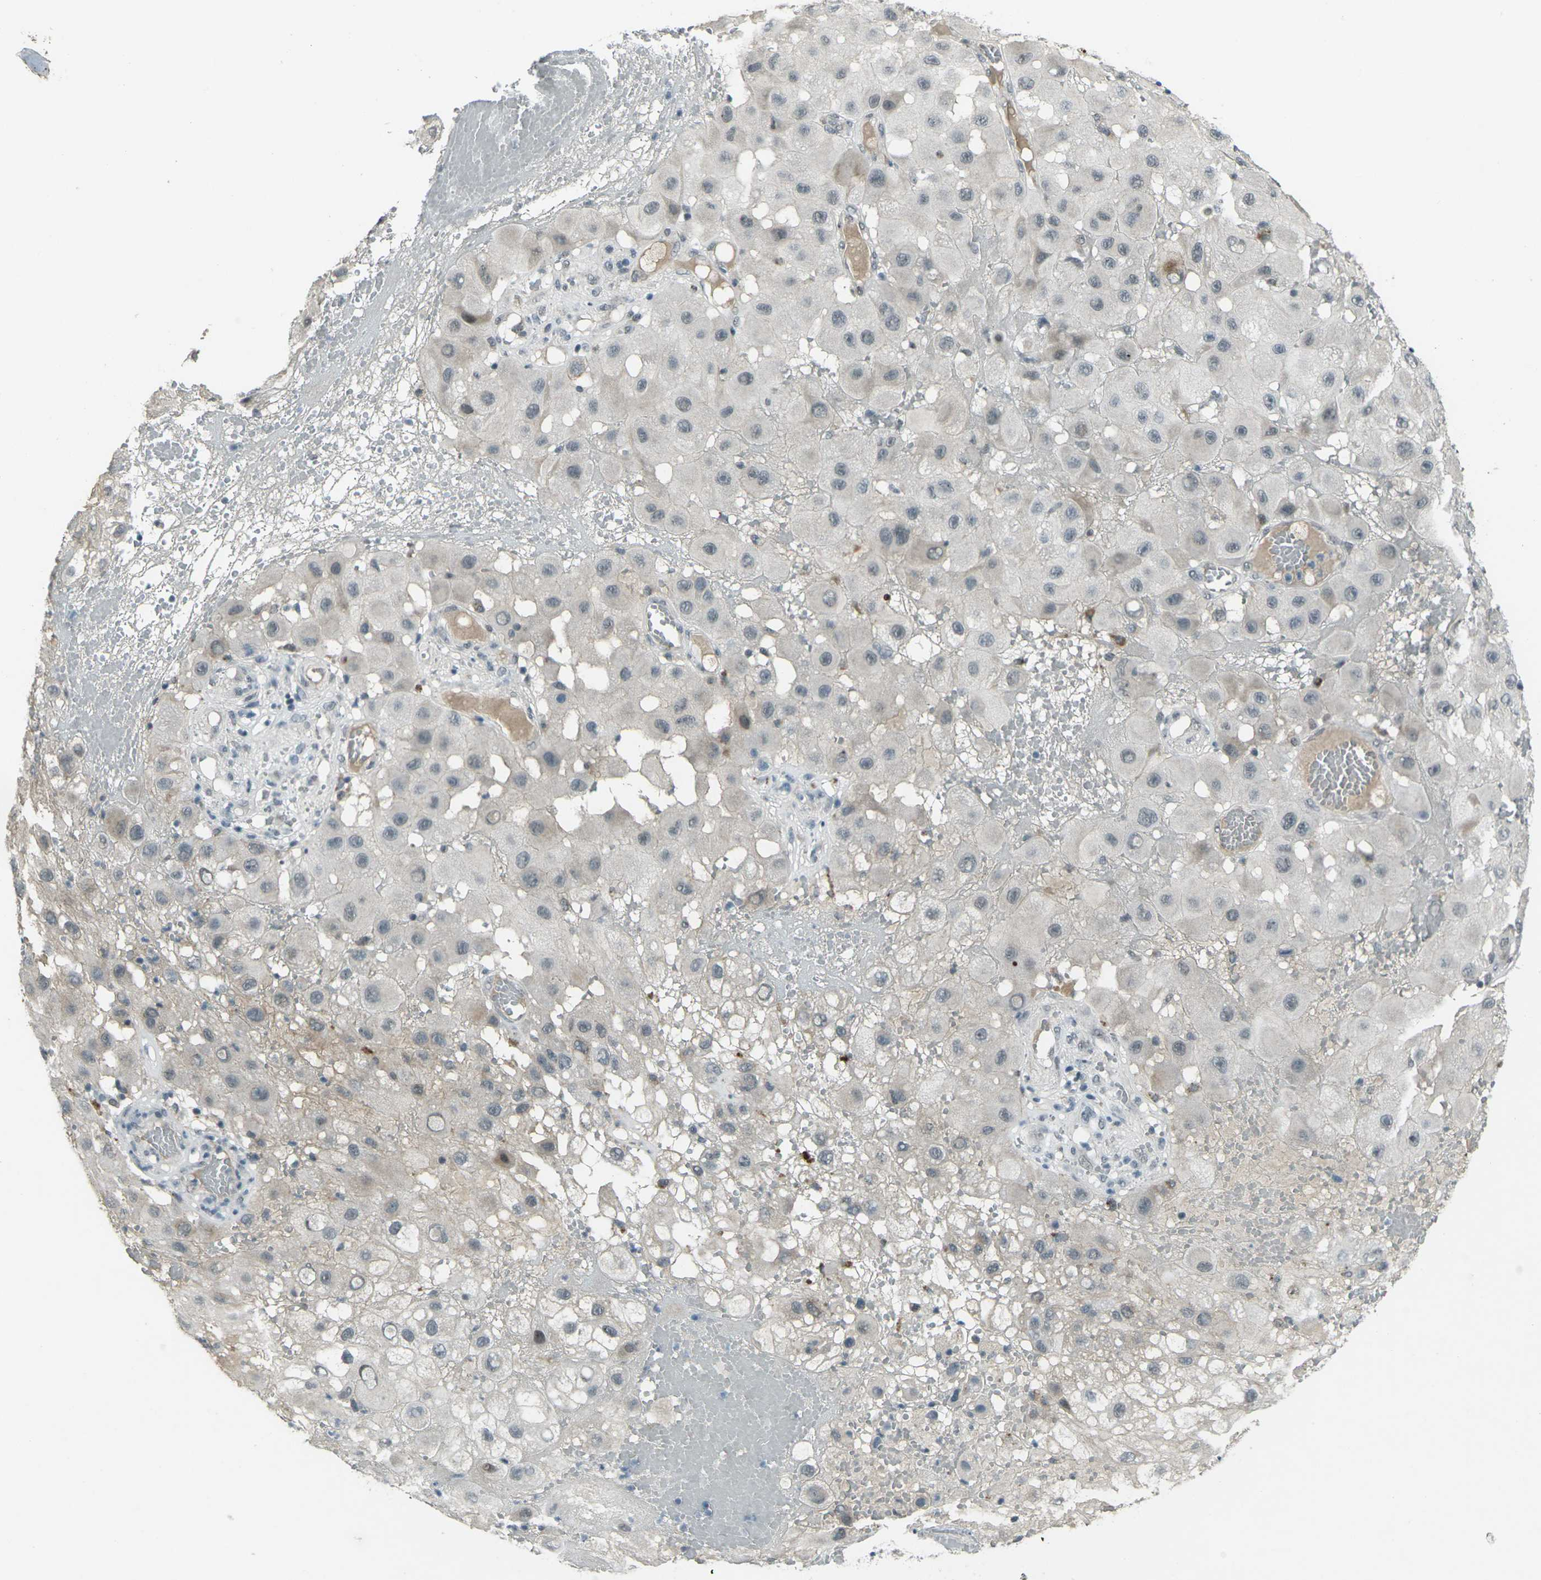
{"staining": {"intensity": "negative", "quantity": "none", "location": "none"}, "tissue": "melanoma", "cell_type": "Tumor cells", "image_type": "cancer", "snomed": [{"axis": "morphology", "description": "Malignant melanoma, NOS"}, {"axis": "topography", "description": "Skin"}], "caption": "DAB (3,3'-diaminobenzidine) immunohistochemical staining of melanoma shows no significant staining in tumor cells.", "gene": "GPR19", "patient": {"sex": "female", "age": 81}}